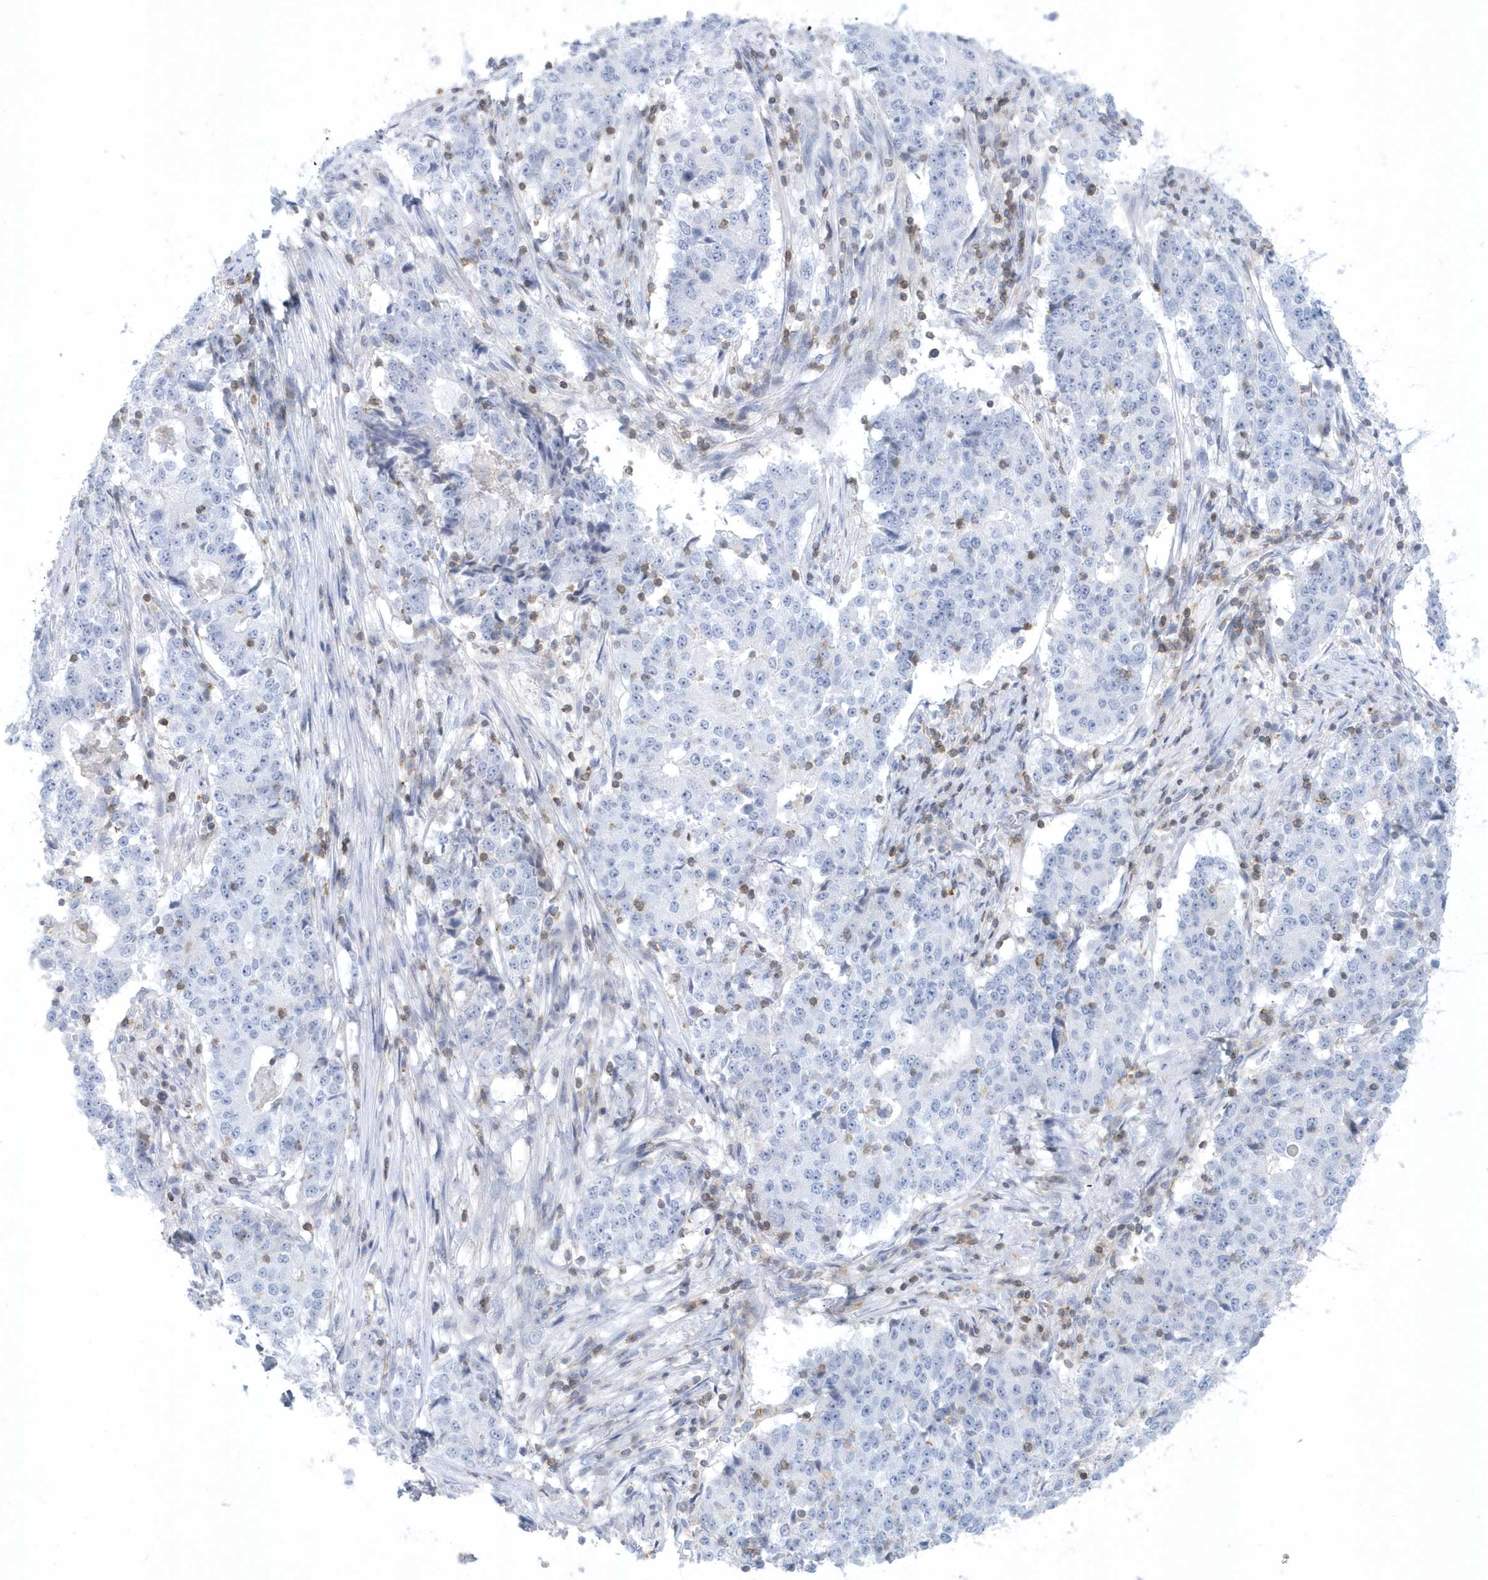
{"staining": {"intensity": "negative", "quantity": "none", "location": "none"}, "tissue": "stomach cancer", "cell_type": "Tumor cells", "image_type": "cancer", "snomed": [{"axis": "morphology", "description": "Adenocarcinoma, NOS"}, {"axis": "topography", "description": "Stomach"}], "caption": "Image shows no protein staining in tumor cells of adenocarcinoma (stomach) tissue. The staining was performed using DAB to visualize the protein expression in brown, while the nuclei were stained in blue with hematoxylin (Magnification: 20x).", "gene": "PSD4", "patient": {"sex": "male", "age": 59}}